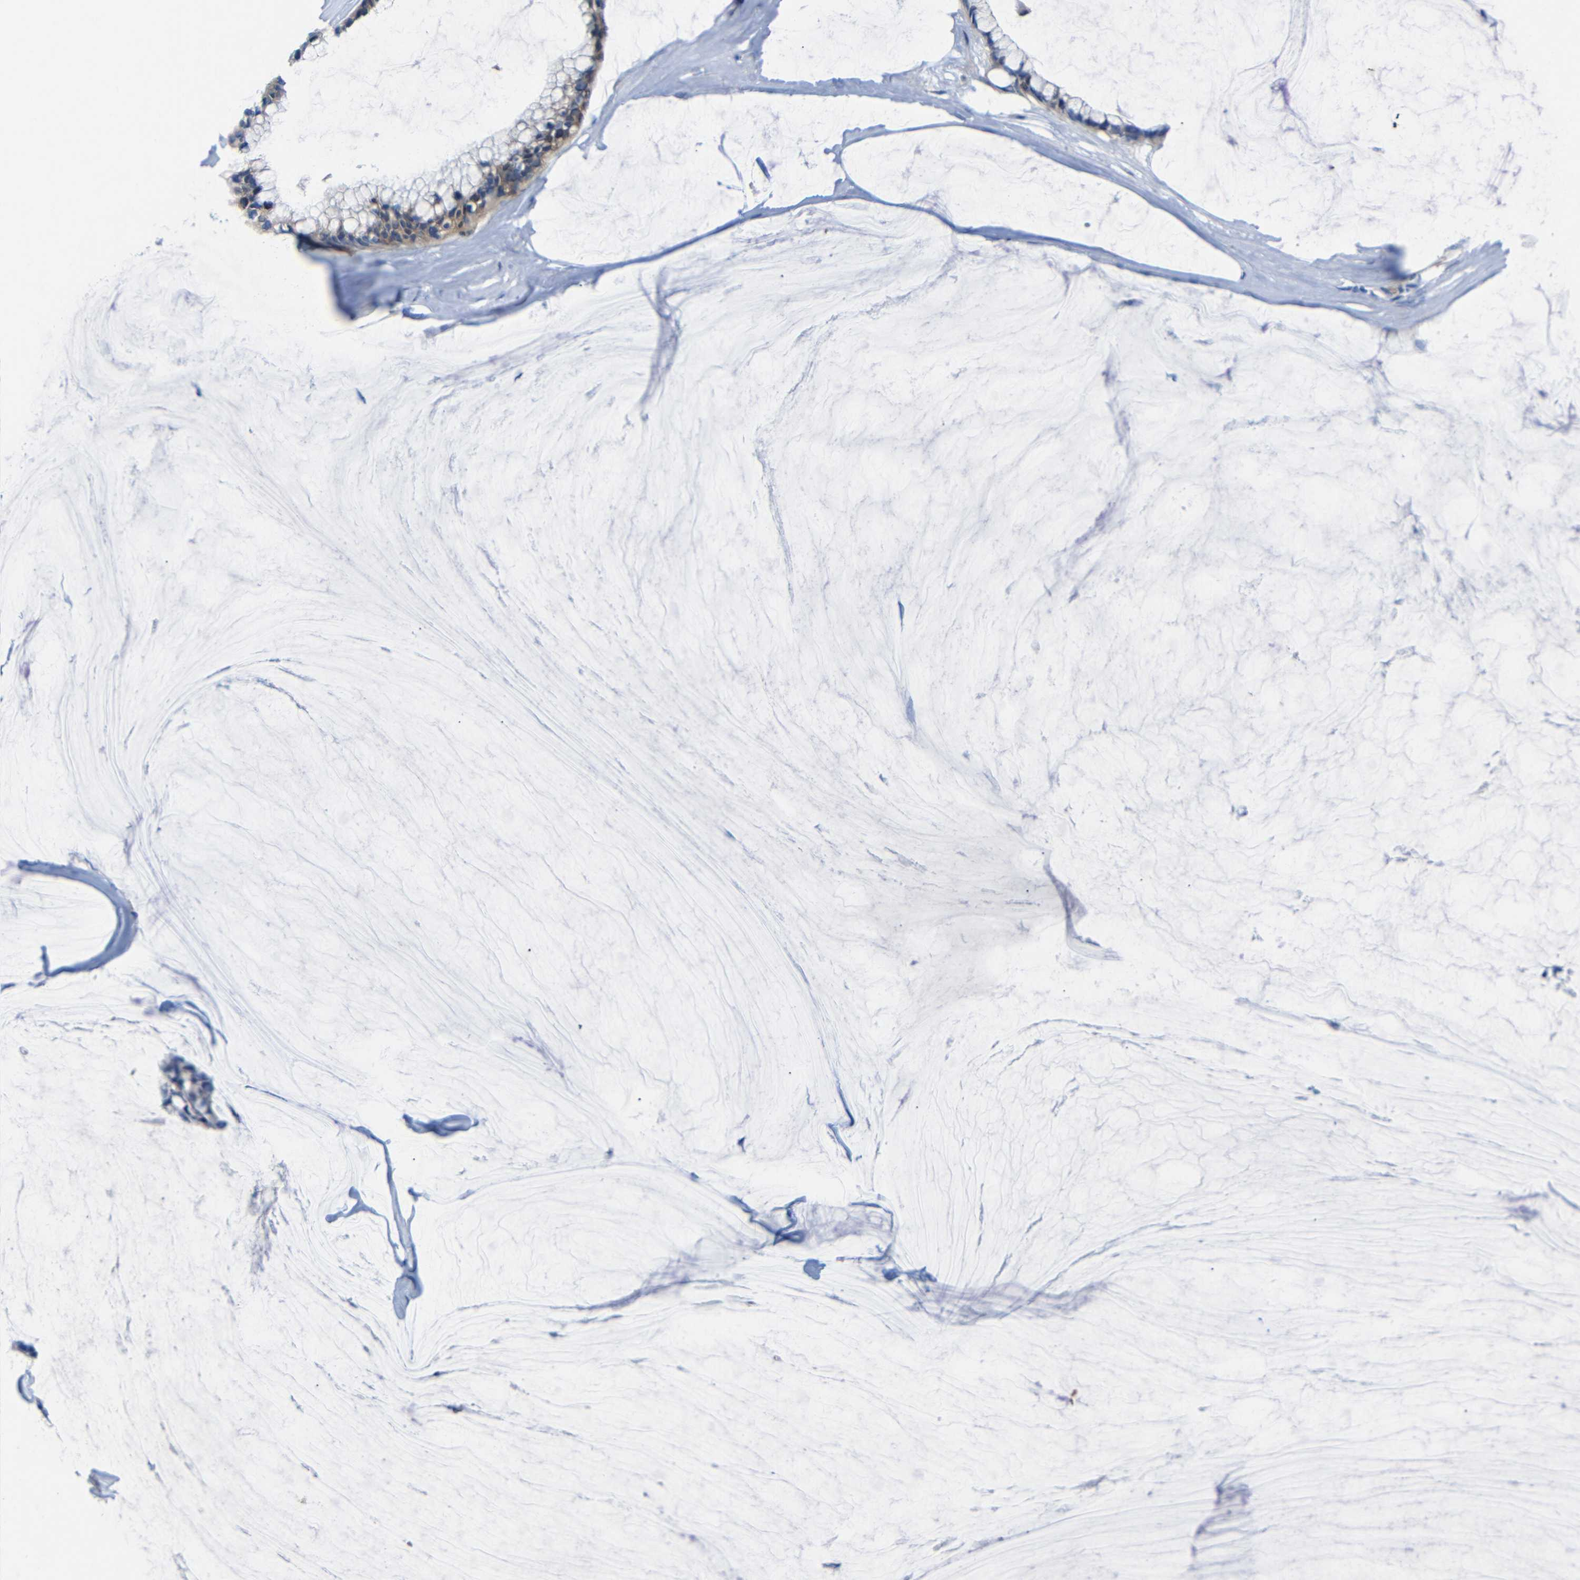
{"staining": {"intensity": "weak", "quantity": ">75%", "location": "cytoplasmic/membranous"}, "tissue": "ovarian cancer", "cell_type": "Tumor cells", "image_type": "cancer", "snomed": [{"axis": "morphology", "description": "Cystadenocarcinoma, mucinous, NOS"}, {"axis": "topography", "description": "Ovary"}], "caption": "Protein staining of ovarian cancer (mucinous cystadenocarcinoma) tissue displays weak cytoplasmic/membranous positivity in about >75% of tumor cells.", "gene": "CMTM1", "patient": {"sex": "female", "age": 39}}